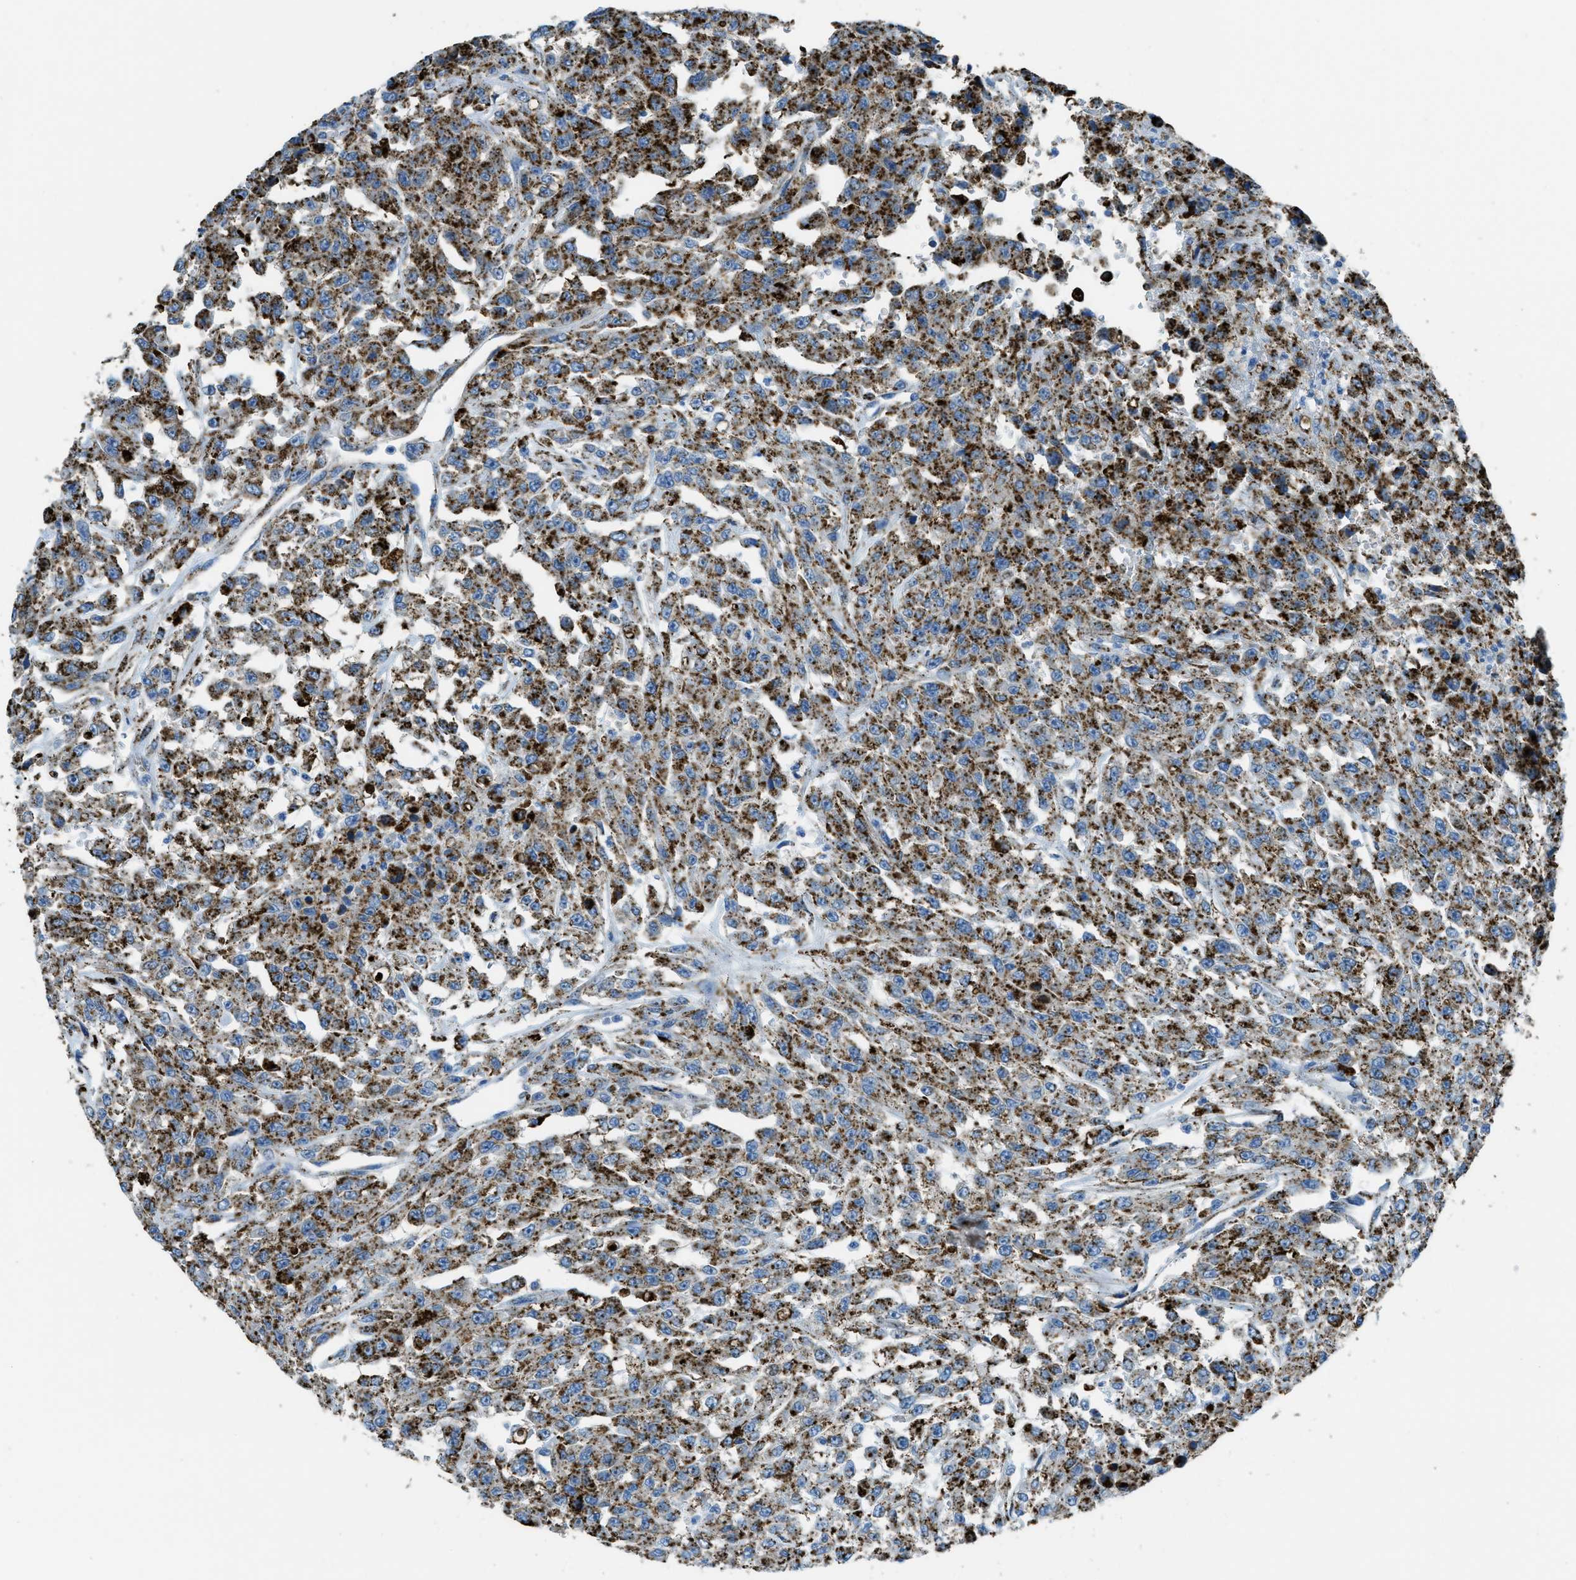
{"staining": {"intensity": "strong", "quantity": ">75%", "location": "cytoplasmic/membranous"}, "tissue": "urothelial cancer", "cell_type": "Tumor cells", "image_type": "cancer", "snomed": [{"axis": "morphology", "description": "Urothelial carcinoma, High grade"}, {"axis": "topography", "description": "Urinary bladder"}], "caption": "Protein staining of high-grade urothelial carcinoma tissue reveals strong cytoplasmic/membranous positivity in approximately >75% of tumor cells. (Stains: DAB in brown, nuclei in blue, Microscopy: brightfield microscopy at high magnification).", "gene": "SCARB2", "patient": {"sex": "male", "age": 46}}